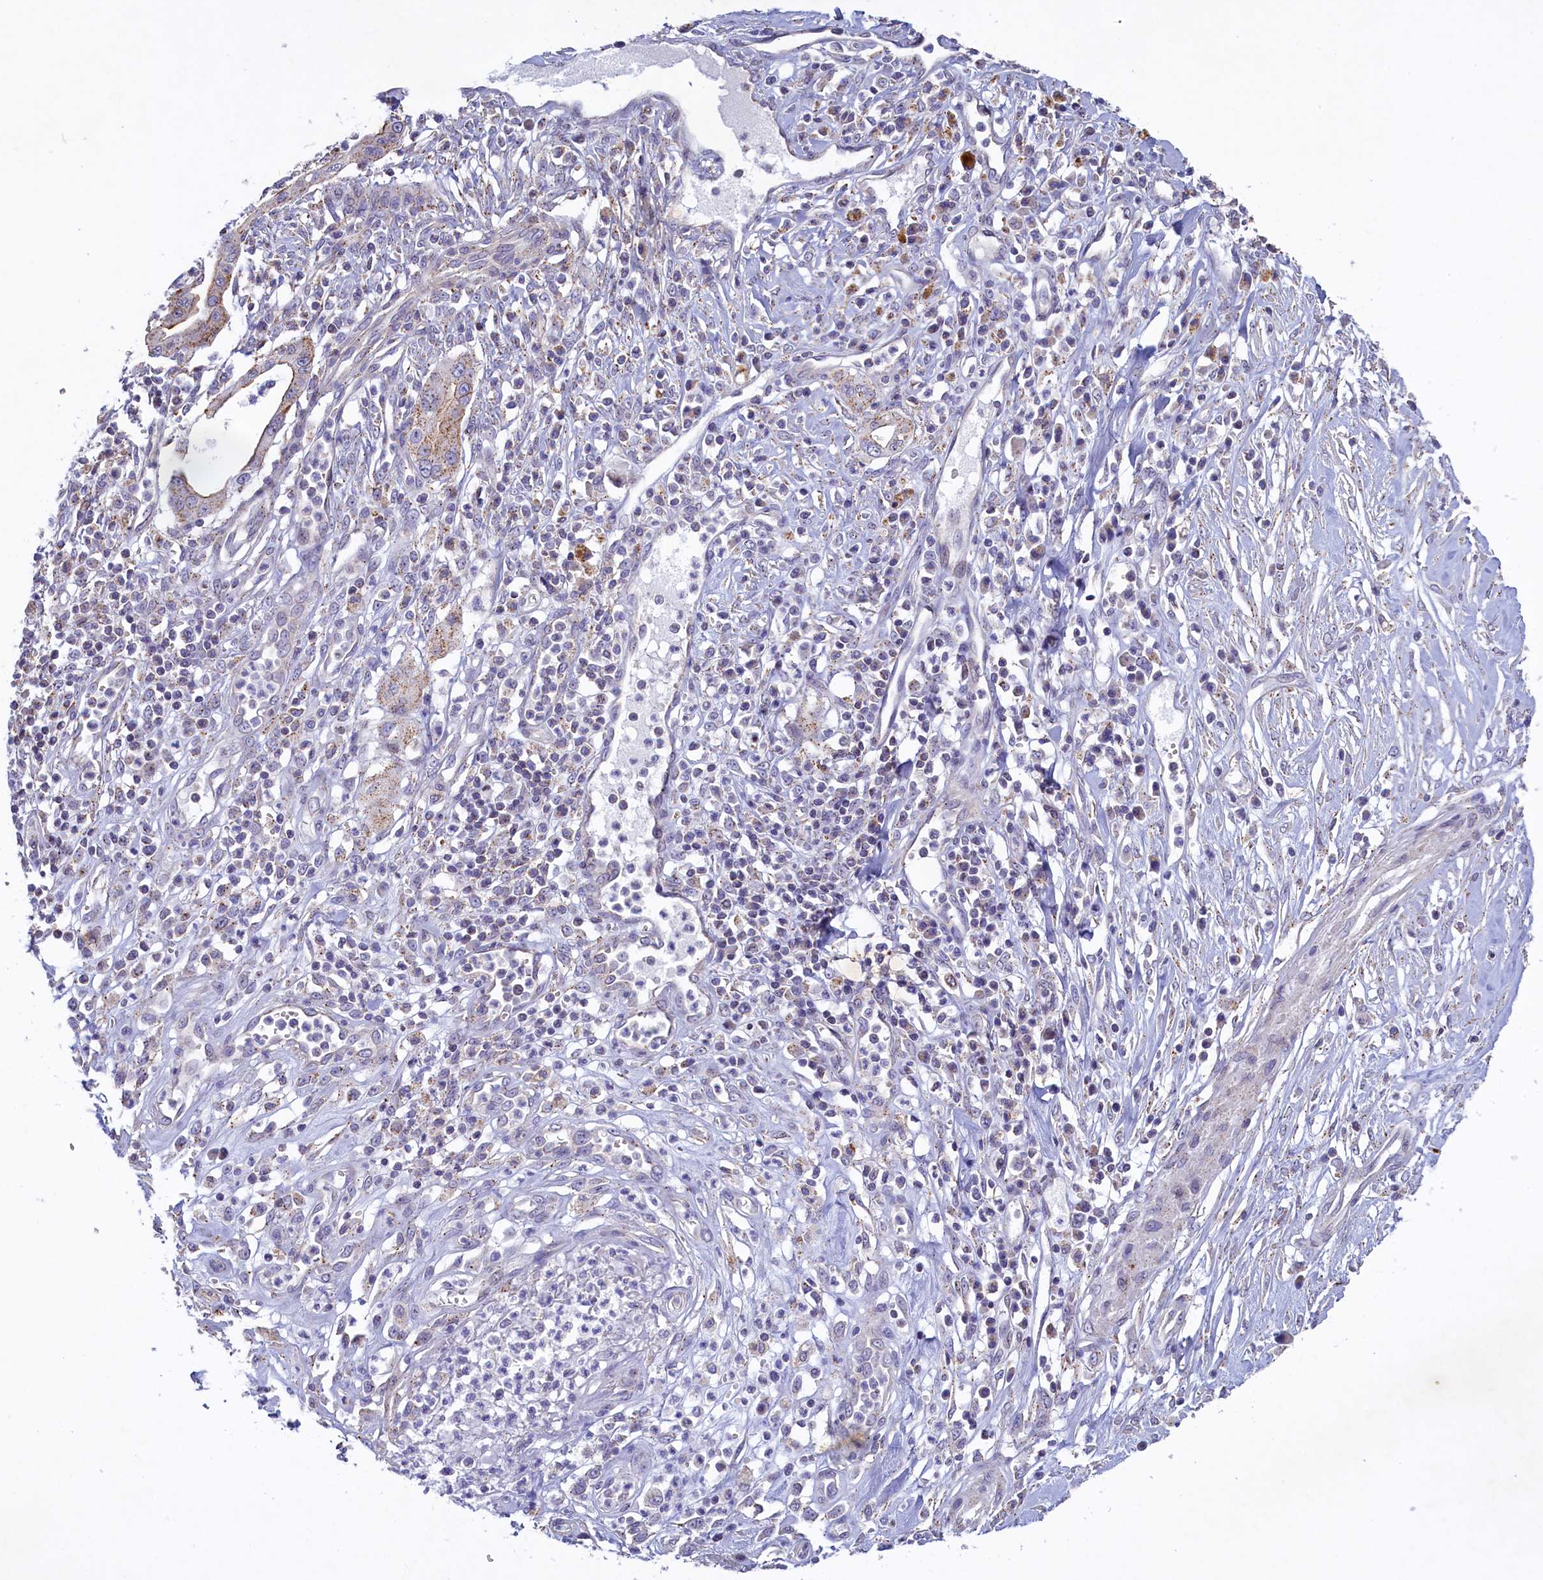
{"staining": {"intensity": "weak", "quantity": "<25%", "location": "cytoplasmic/membranous"}, "tissue": "pancreatic cancer", "cell_type": "Tumor cells", "image_type": "cancer", "snomed": [{"axis": "morphology", "description": "Adenocarcinoma, NOS"}, {"axis": "topography", "description": "Pancreas"}], "caption": "High magnification brightfield microscopy of pancreatic cancer stained with DAB (brown) and counterstained with hematoxylin (blue): tumor cells show no significant staining.", "gene": "HYKK", "patient": {"sex": "male", "age": 68}}